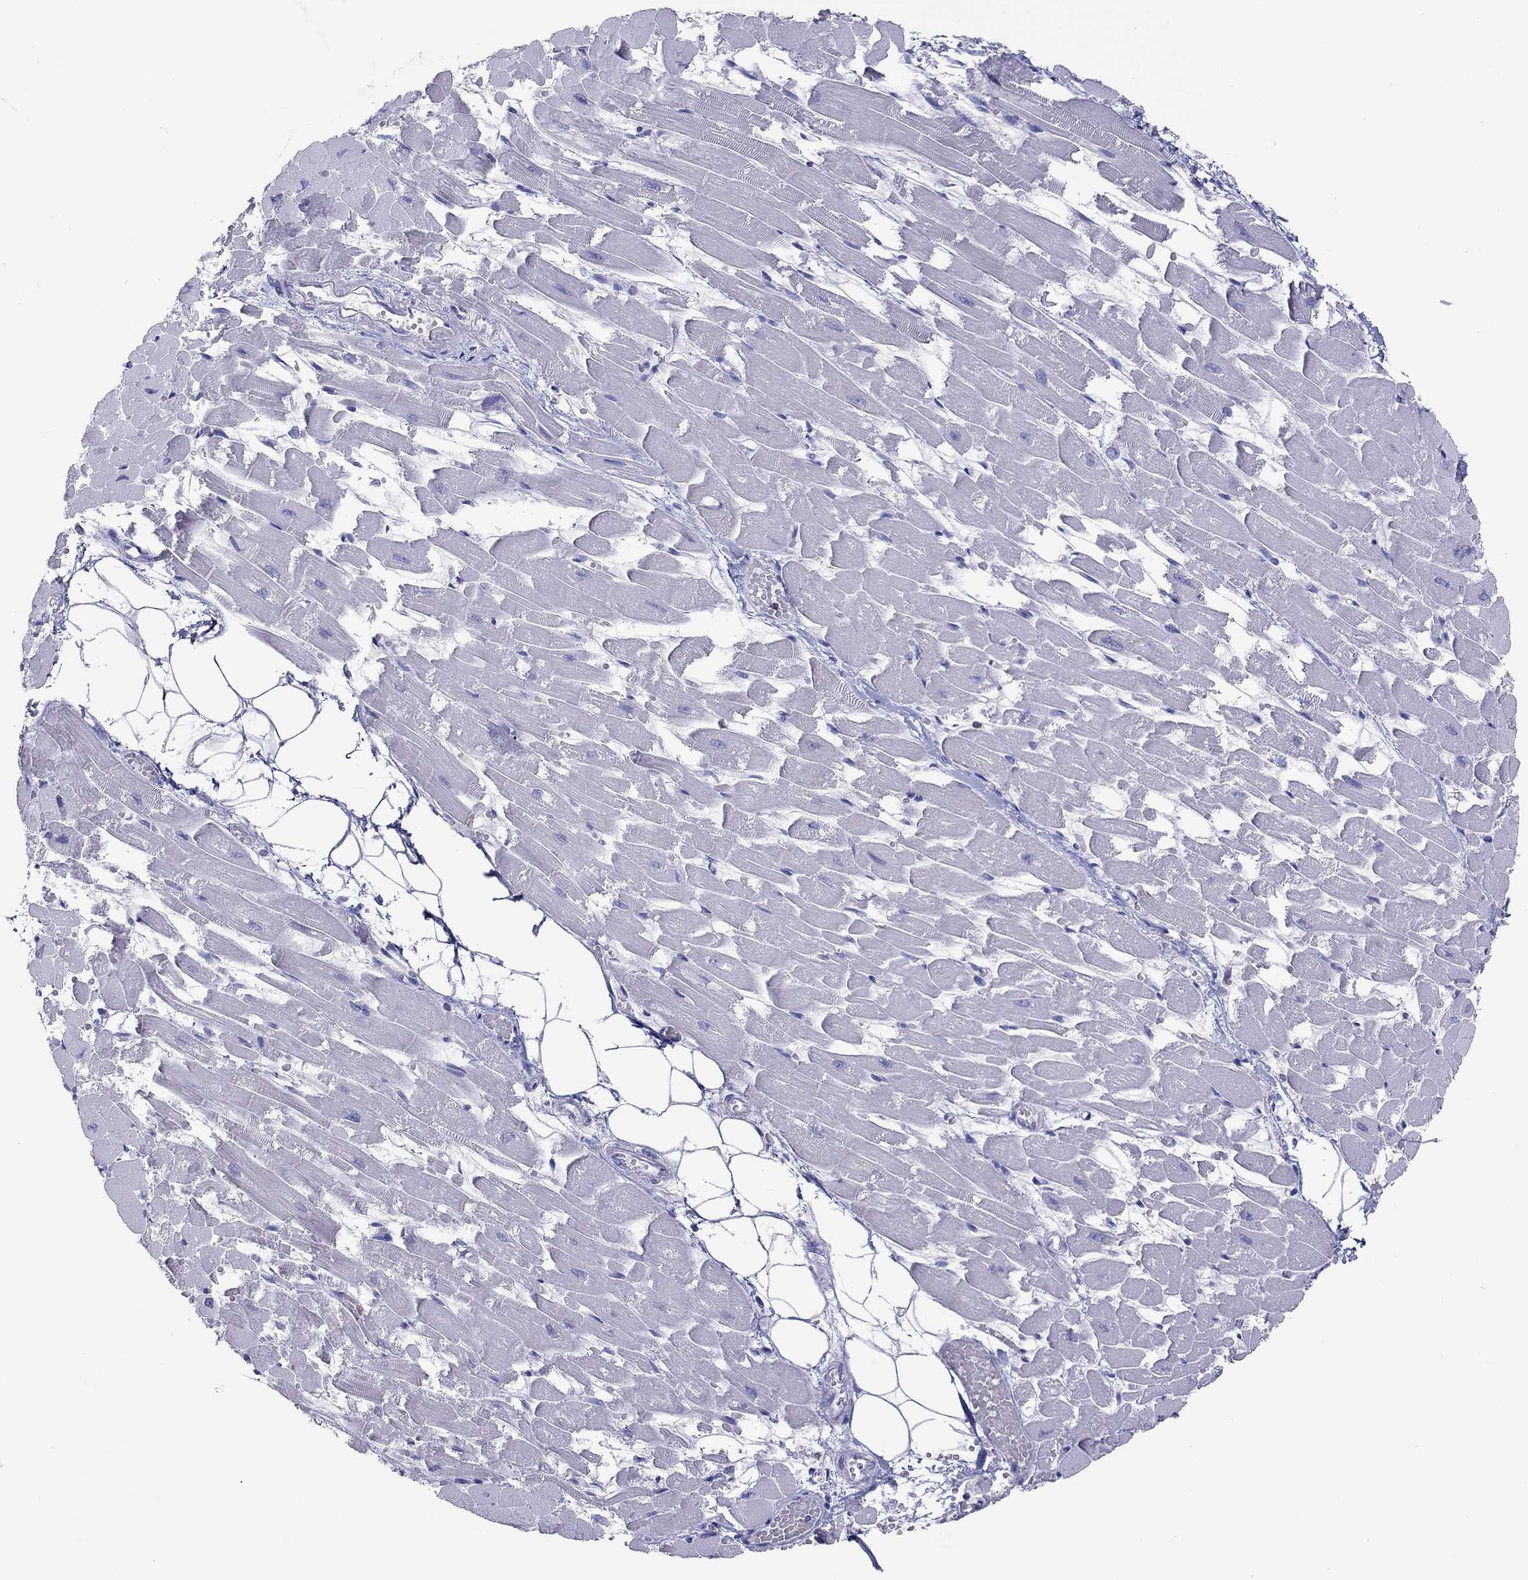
{"staining": {"intensity": "negative", "quantity": "none", "location": "none"}, "tissue": "heart muscle", "cell_type": "Cardiomyocytes", "image_type": "normal", "snomed": [{"axis": "morphology", "description": "Normal tissue, NOS"}, {"axis": "topography", "description": "Heart"}], "caption": "This micrograph is of normal heart muscle stained with immunohistochemistry to label a protein in brown with the nuclei are counter-stained blue. There is no staining in cardiomyocytes.", "gene": "ENSG00000288637", "patient": {"sex": "female", "age": 52}}